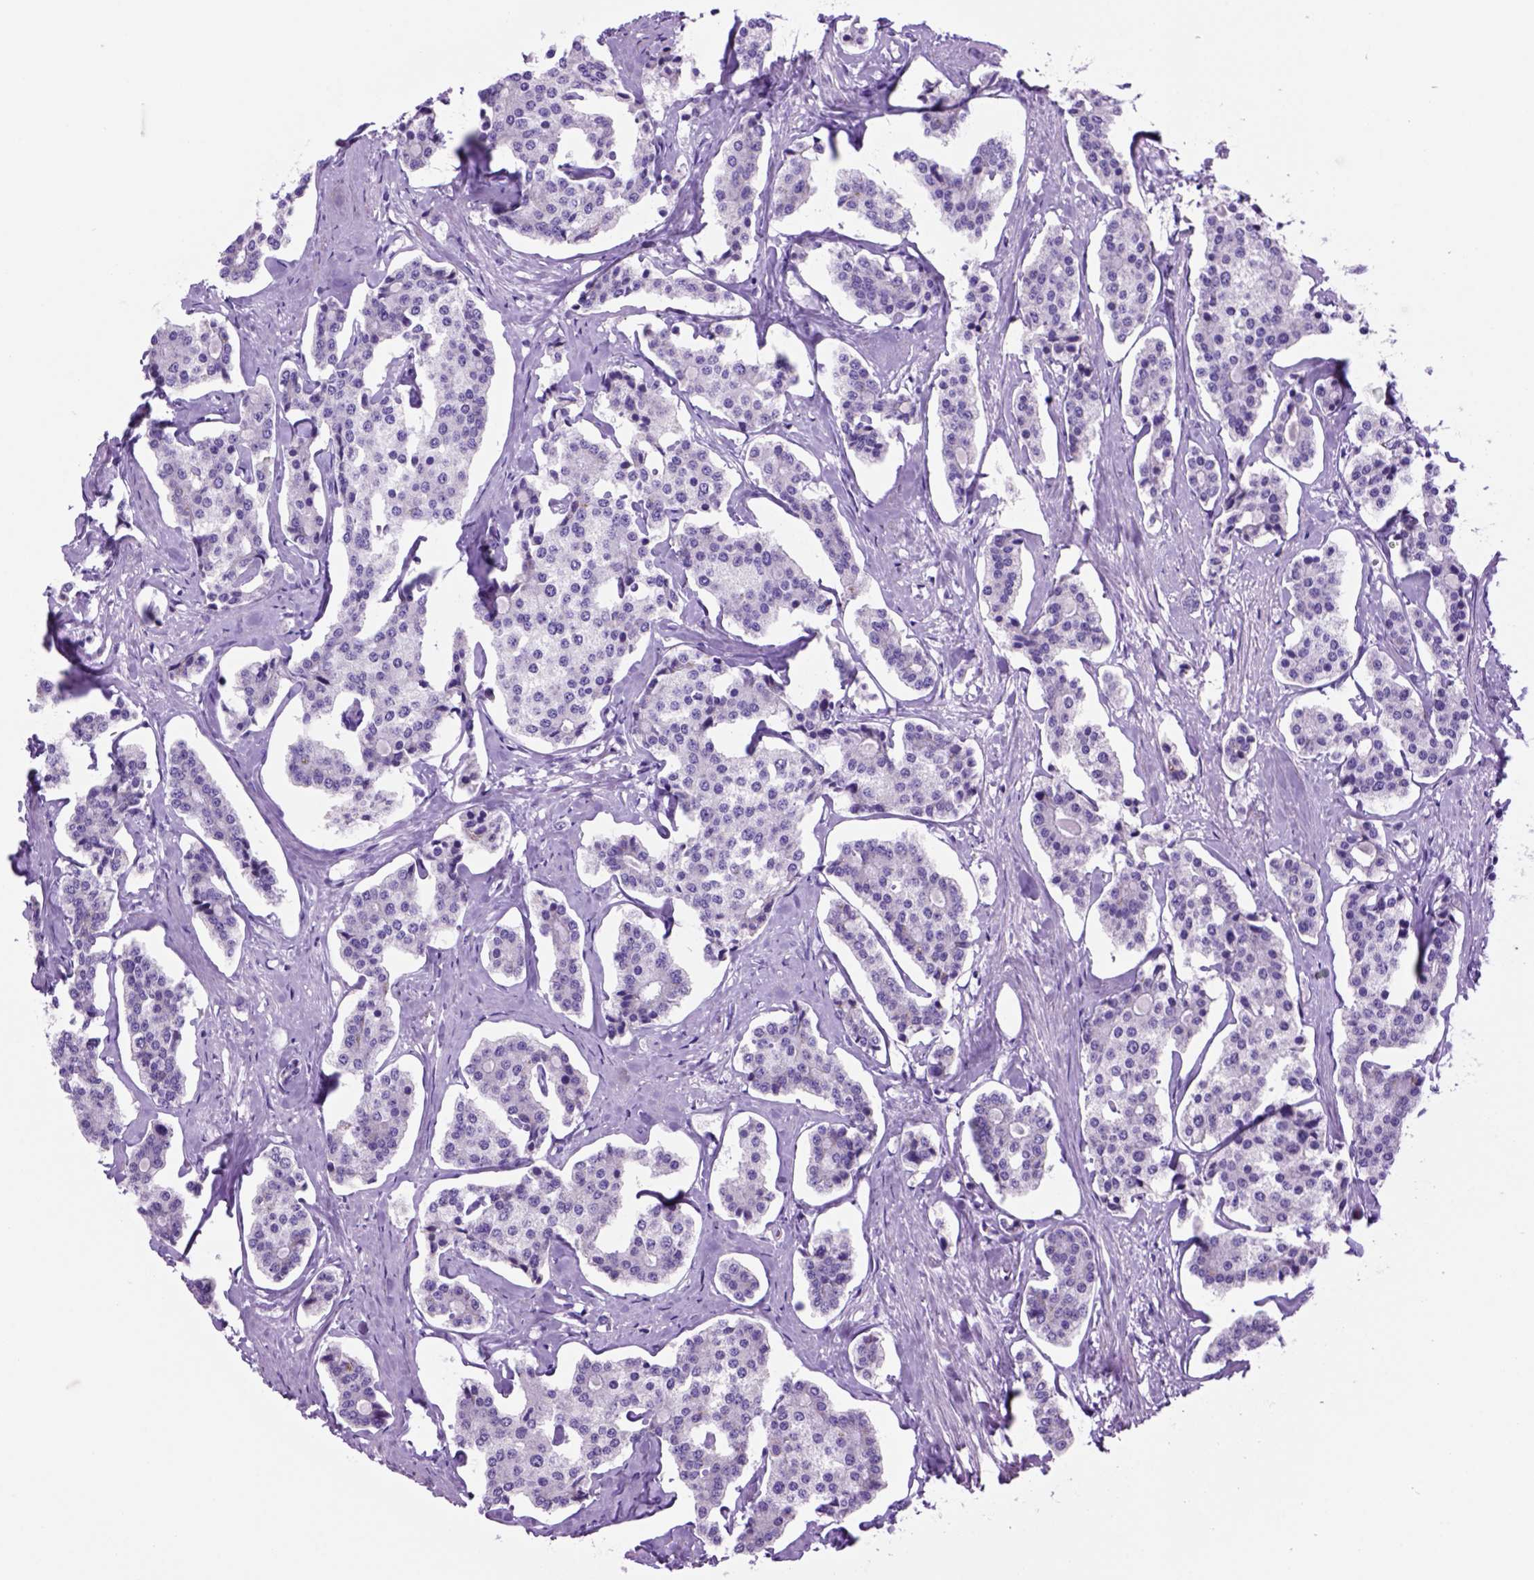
{"staining": {"intensity": "negative", "quantity": "none", "location": "none"}, "tissue": "carcinoid", "cell_type": "Tumor cells", "image_type": "cancer", "snomed": [{"axis": "morphology", "description": "Carcinoid, malignant, NOS"}, {"axis": "topography", "description": "Small intestine"}], "caption": "A micrograph of human malignant carcinoid is negative for staining in tumor cells.", "gene": "HHIPL2", "patient": {"sex": "female", "age": 65}}